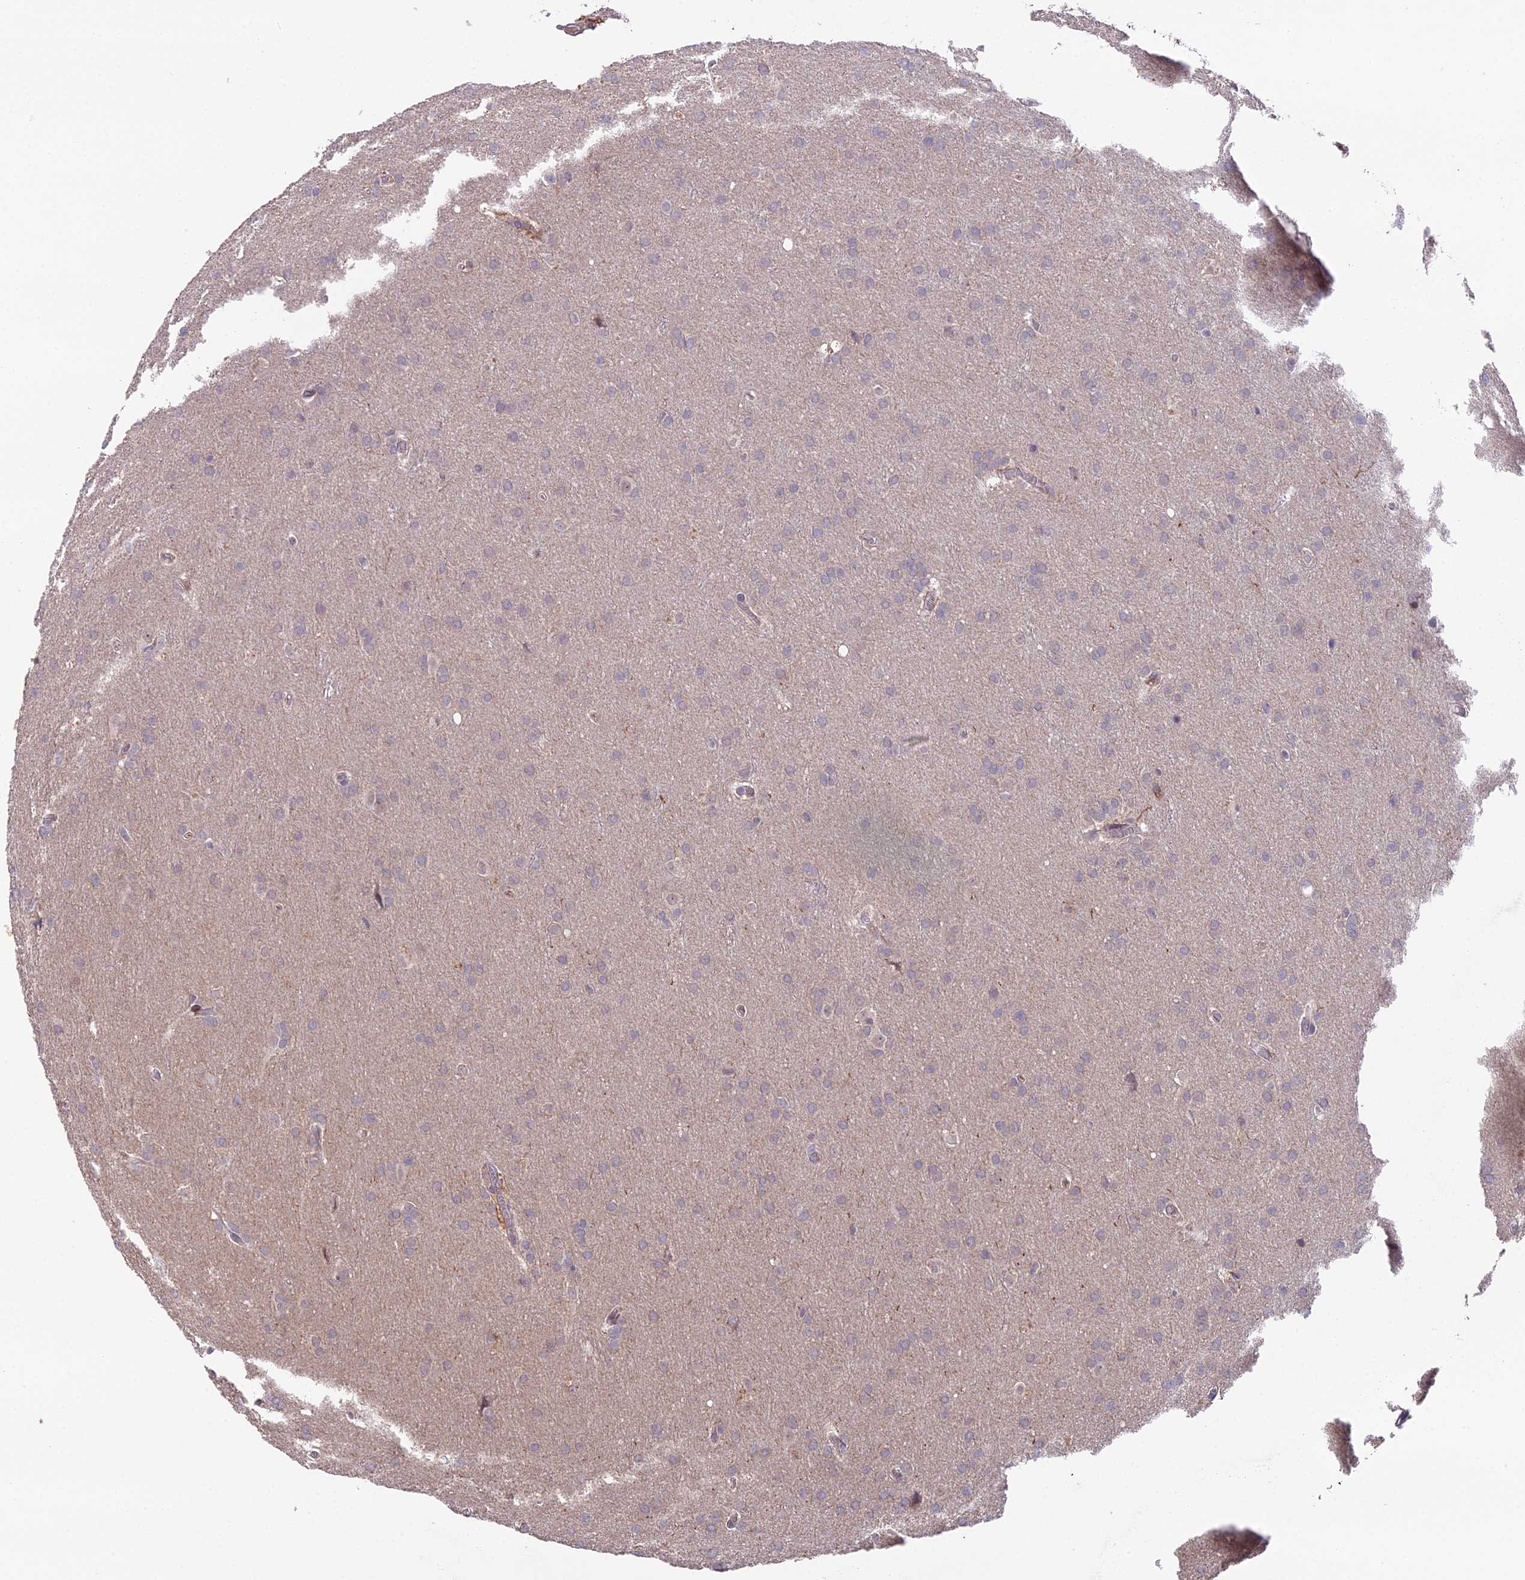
{"staining": {"intensity": "negative", "quantity": "none", "location": "none"}, "tissue": "glioma", "cell_type": "Tumor cells", "image_type": "cancer", "snomed": [{"axis": "morphology", "description": "Glioma, malignant, Low grade"}, {"axis": "topography", "description": "Brain"}], "caption": "DAB (3,3'-diaminobenzidine) immunohistochemical staining of human malignant glioma (low-grade) demonstrates no significant staining in tumor cells.", "gene": "PUS10", "patient": {"sex": "female", "age": 32}}